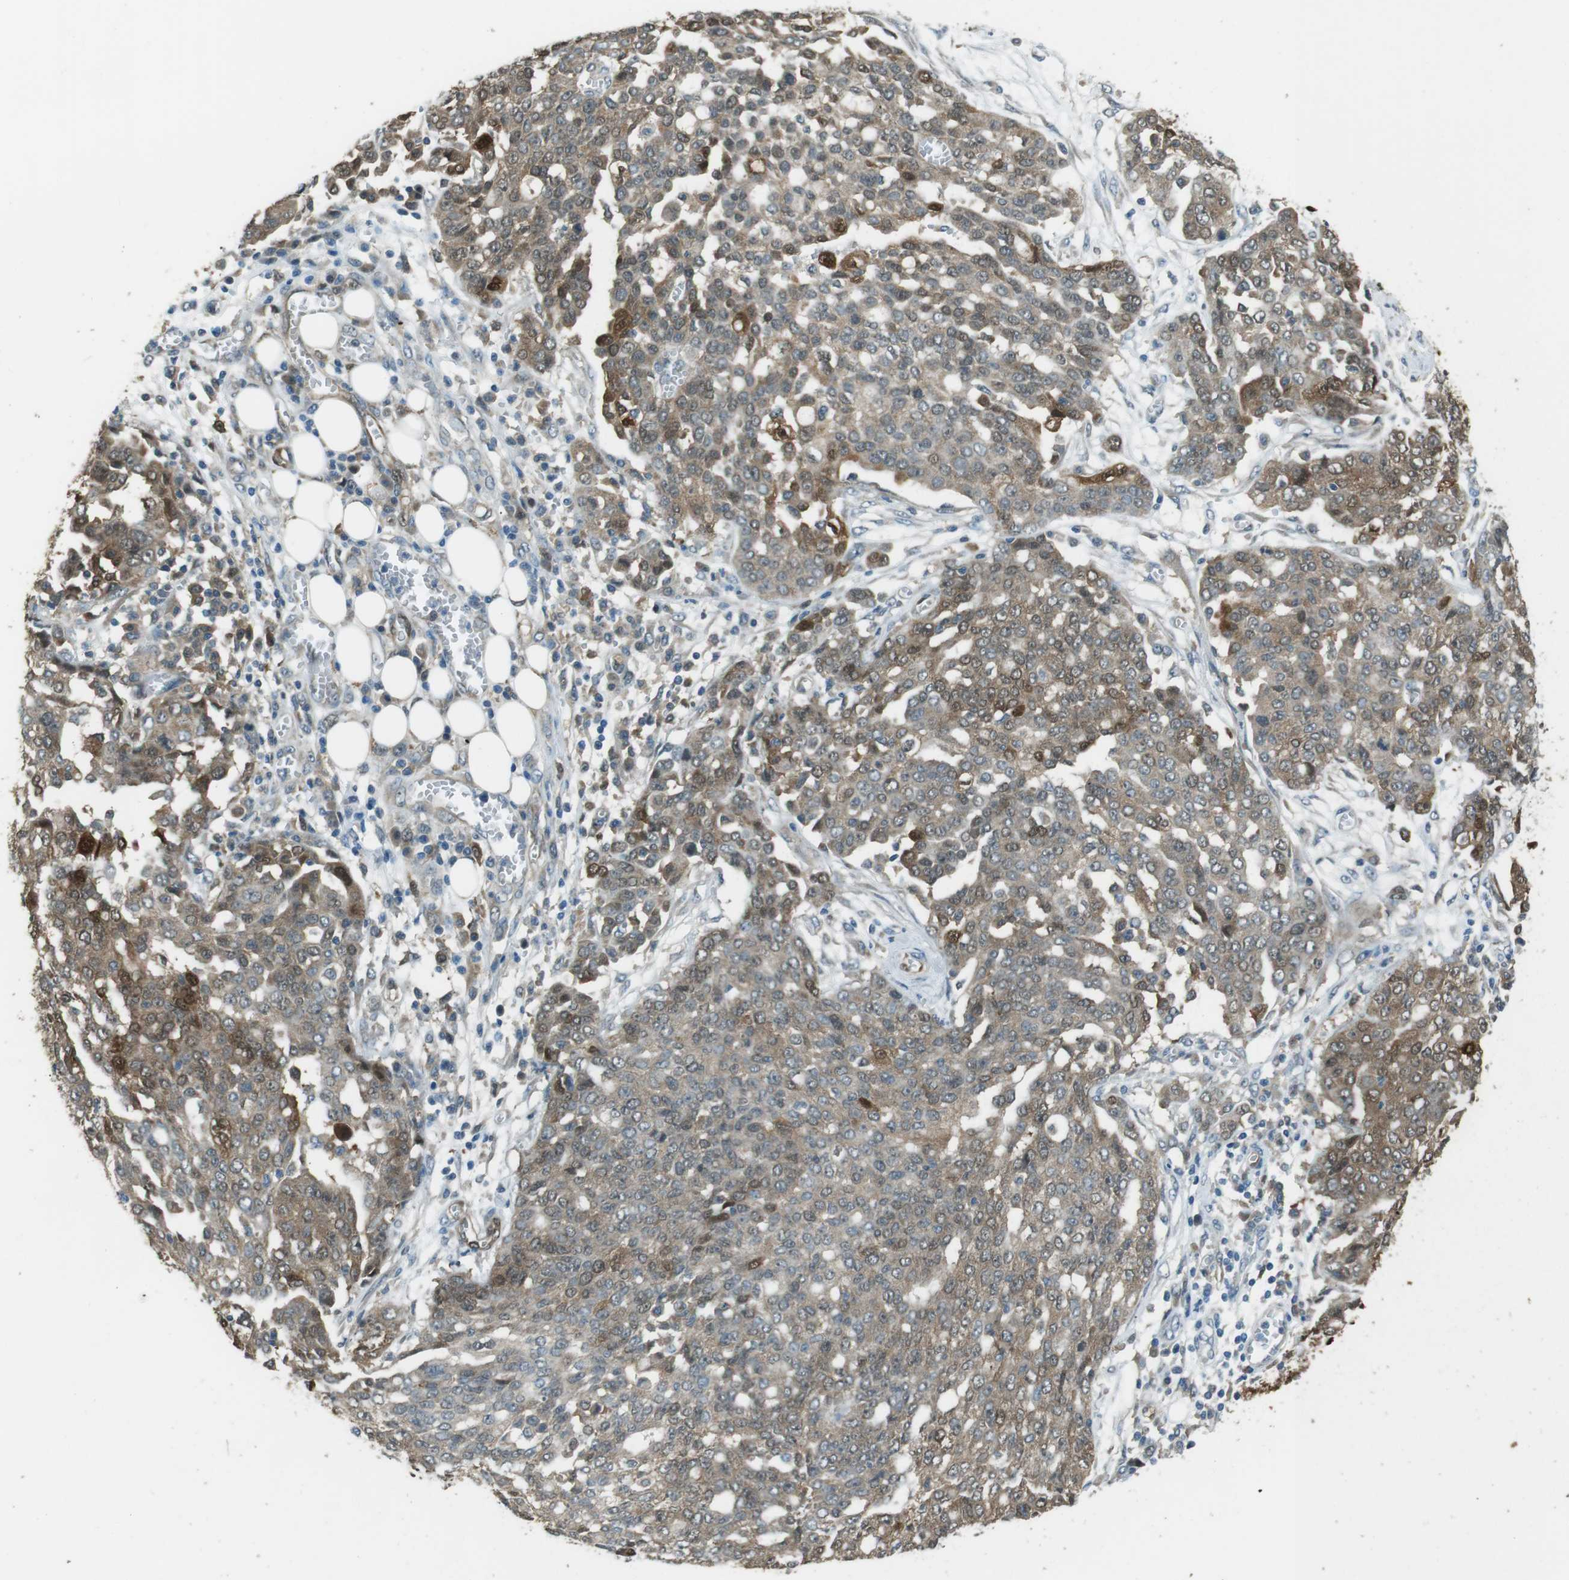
{"staining": {"intensity": "weak", "quantity": "25%-75%", "location": "cytoplasmic/membranous,nuclear"}, "tissue": "ovarian cancer", "cell_type": "Tumor cells", "image_type": "cancer", "snomed": [{"axis": "morphology", "description": "Cystadenocarcinoma, serous, NOS"}, {"axis": "topography", "description": "Soft tissue"}, {"axis": "topography", "description": "Ovary"}], "caption": "Serous cystadenocarcinoma (ovarian) was stained to show a protein in brown. There is low levels of weak cytoplasmic/membranous and nuclear staining in approximately 25%-75% of tumor cells.", "gene": "MFAP3", "patient": {"sex": "female", "age": 57}}